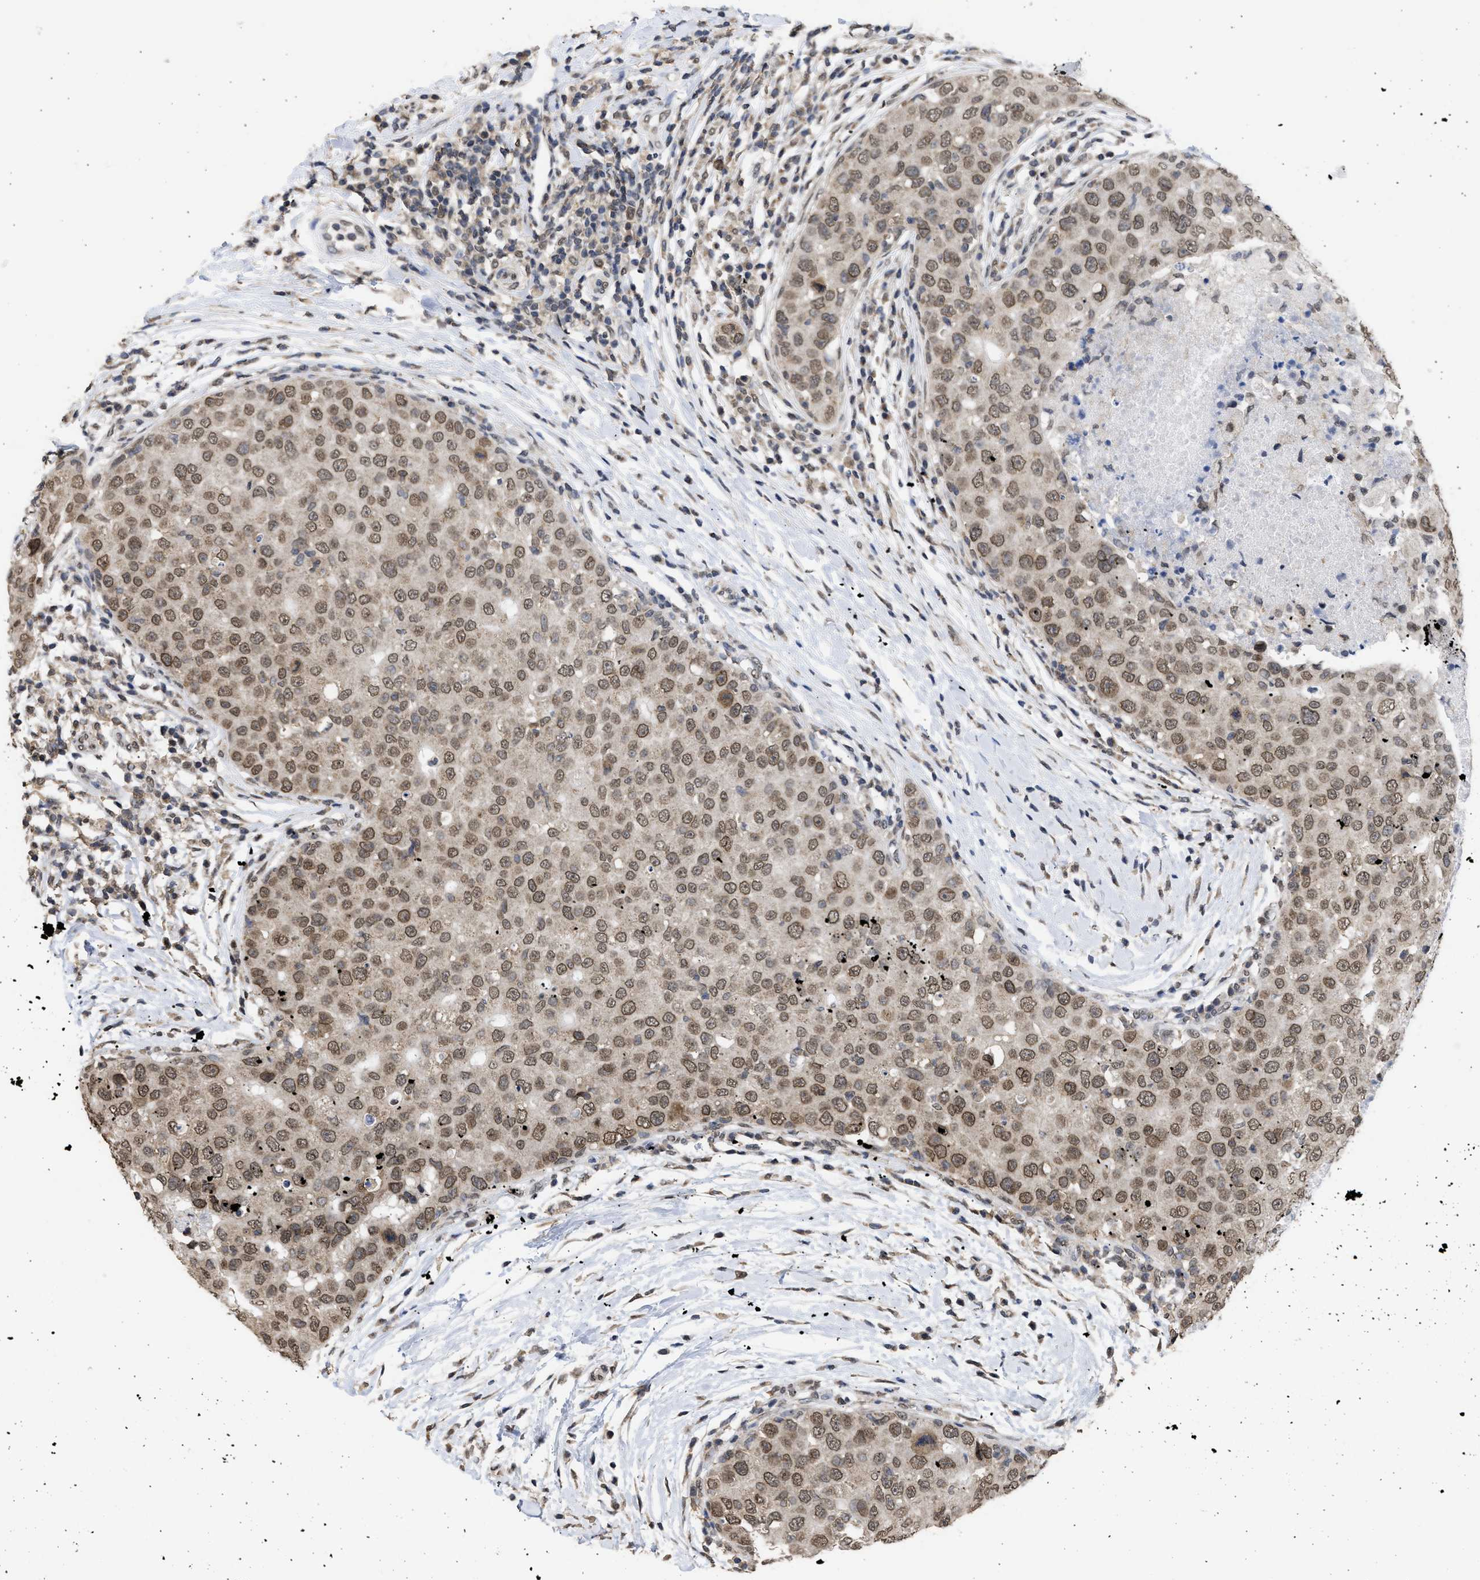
{"staining": {"intensity": "moderate", "quantity": ">75%", "location": "cytoplasmic/membranous,nuclear"}, "tissue": "breast cancer", "cell_type": "Tumor cells", "image_type": "cancer", "snomed": [{"axis": "morphology", "description": "Duct carcinoma"}, {"axis": "topography", "description": "Breast"}], "caption": "Breast cancer stained with a protein marker displays moderate staining in tumor cells.", "gene": "NUP35", "patient": {"sex": "female", "age": 27}}